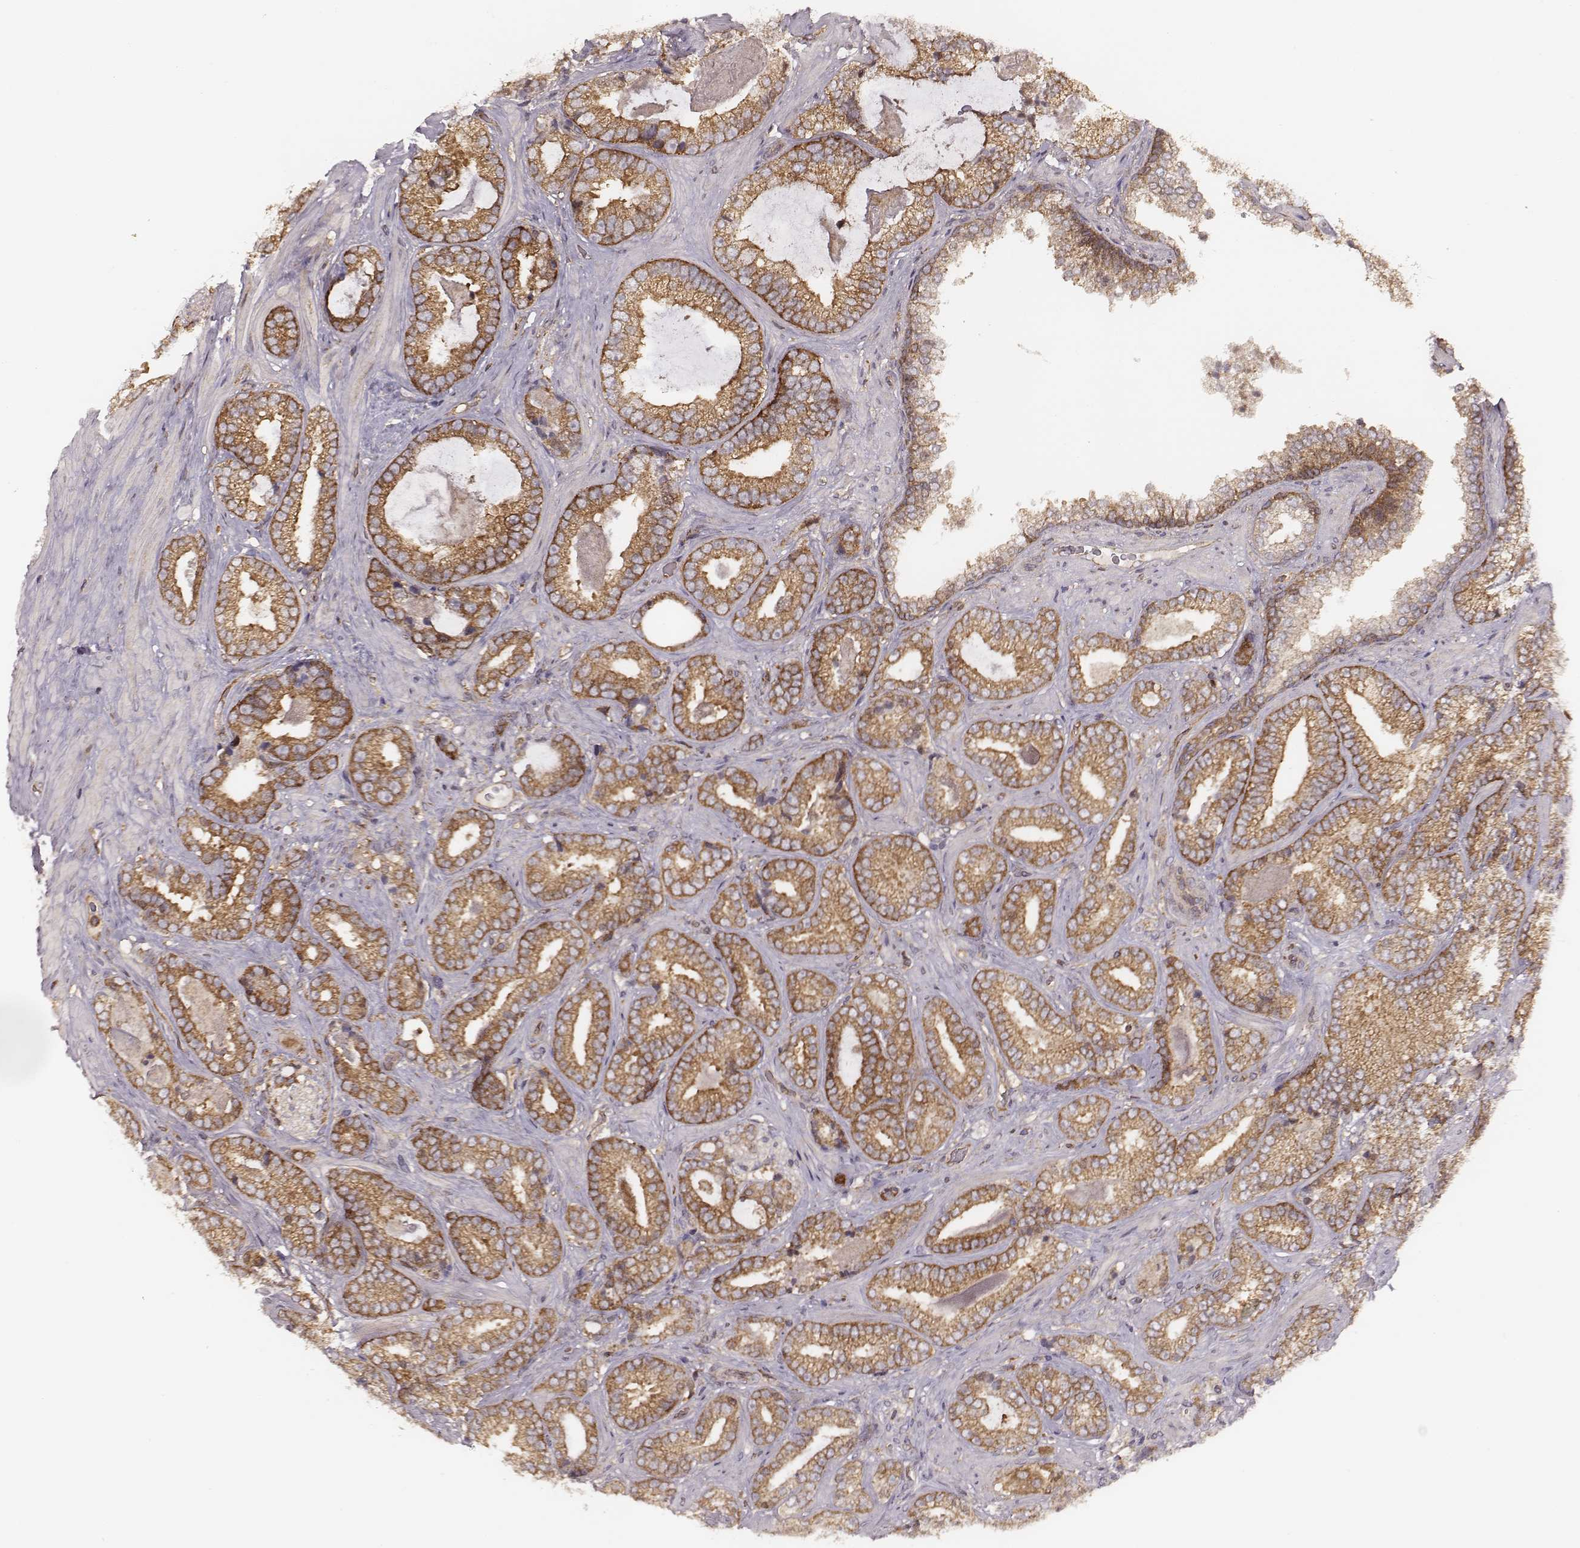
{"staining": {"intensity": "moderate", "quantity": ">75%", "location": "cytoplasmic/membranous"}, "tissue": "prostate cancer", "cell_type": "Tumor cells", "image_type": "cancer", "snomed": [{"axis": "morphology", "description": "Adenocarcinoma, Low grade"}, {"axis": "topography", "description": "Prostate"}], "caption": "Human prostate cancer stained with a brown dye displays moderate cytoplasmic/membranous positive staining in approximately >75% of tumor cells.", "gene": "VPS26A", "patient": {"sex": "male", "age": 61}}